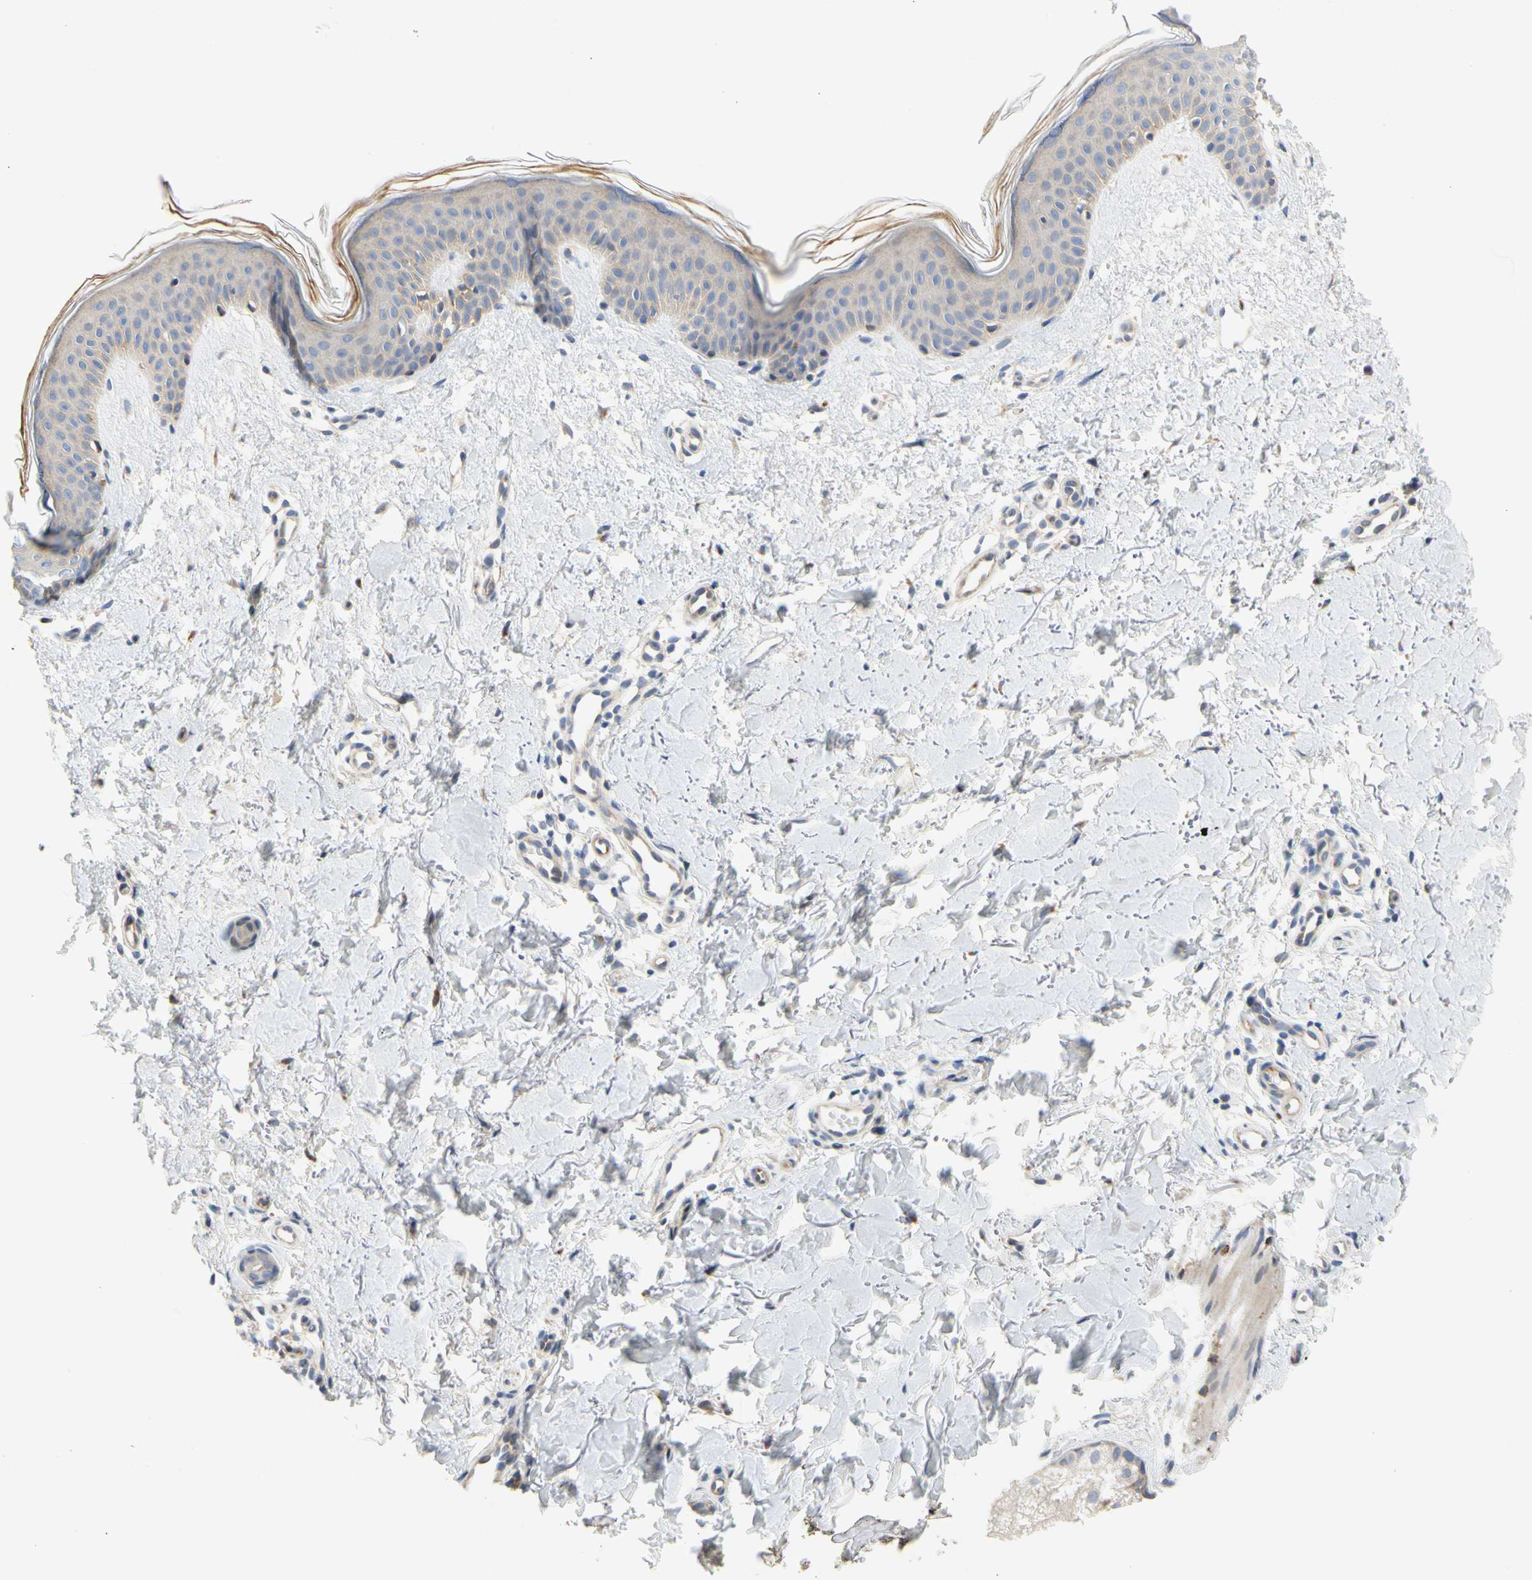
{"staining": {"intensity": "weak", "quantity": ">75%", "location": "cytoplasmic/membranous"}, "tissue": "skin", "cell_type": "Fibroblasts", "image_type": "normal", "snomed": [{"axis": "morphology", "description": "Normal tissue, NOS"}, {"axis": "topography", "description": "Skin"}], "caption": "Fibroblasts demonstrate low levels of weak cytoplasmic/membranous positivity in approximately >75% of cells in unremarkable human skin. (DAB IHC with brightfield microscopy, high magnification).", "gene": "ZNF236", "patient": {"sex": "female", "age": 56}}